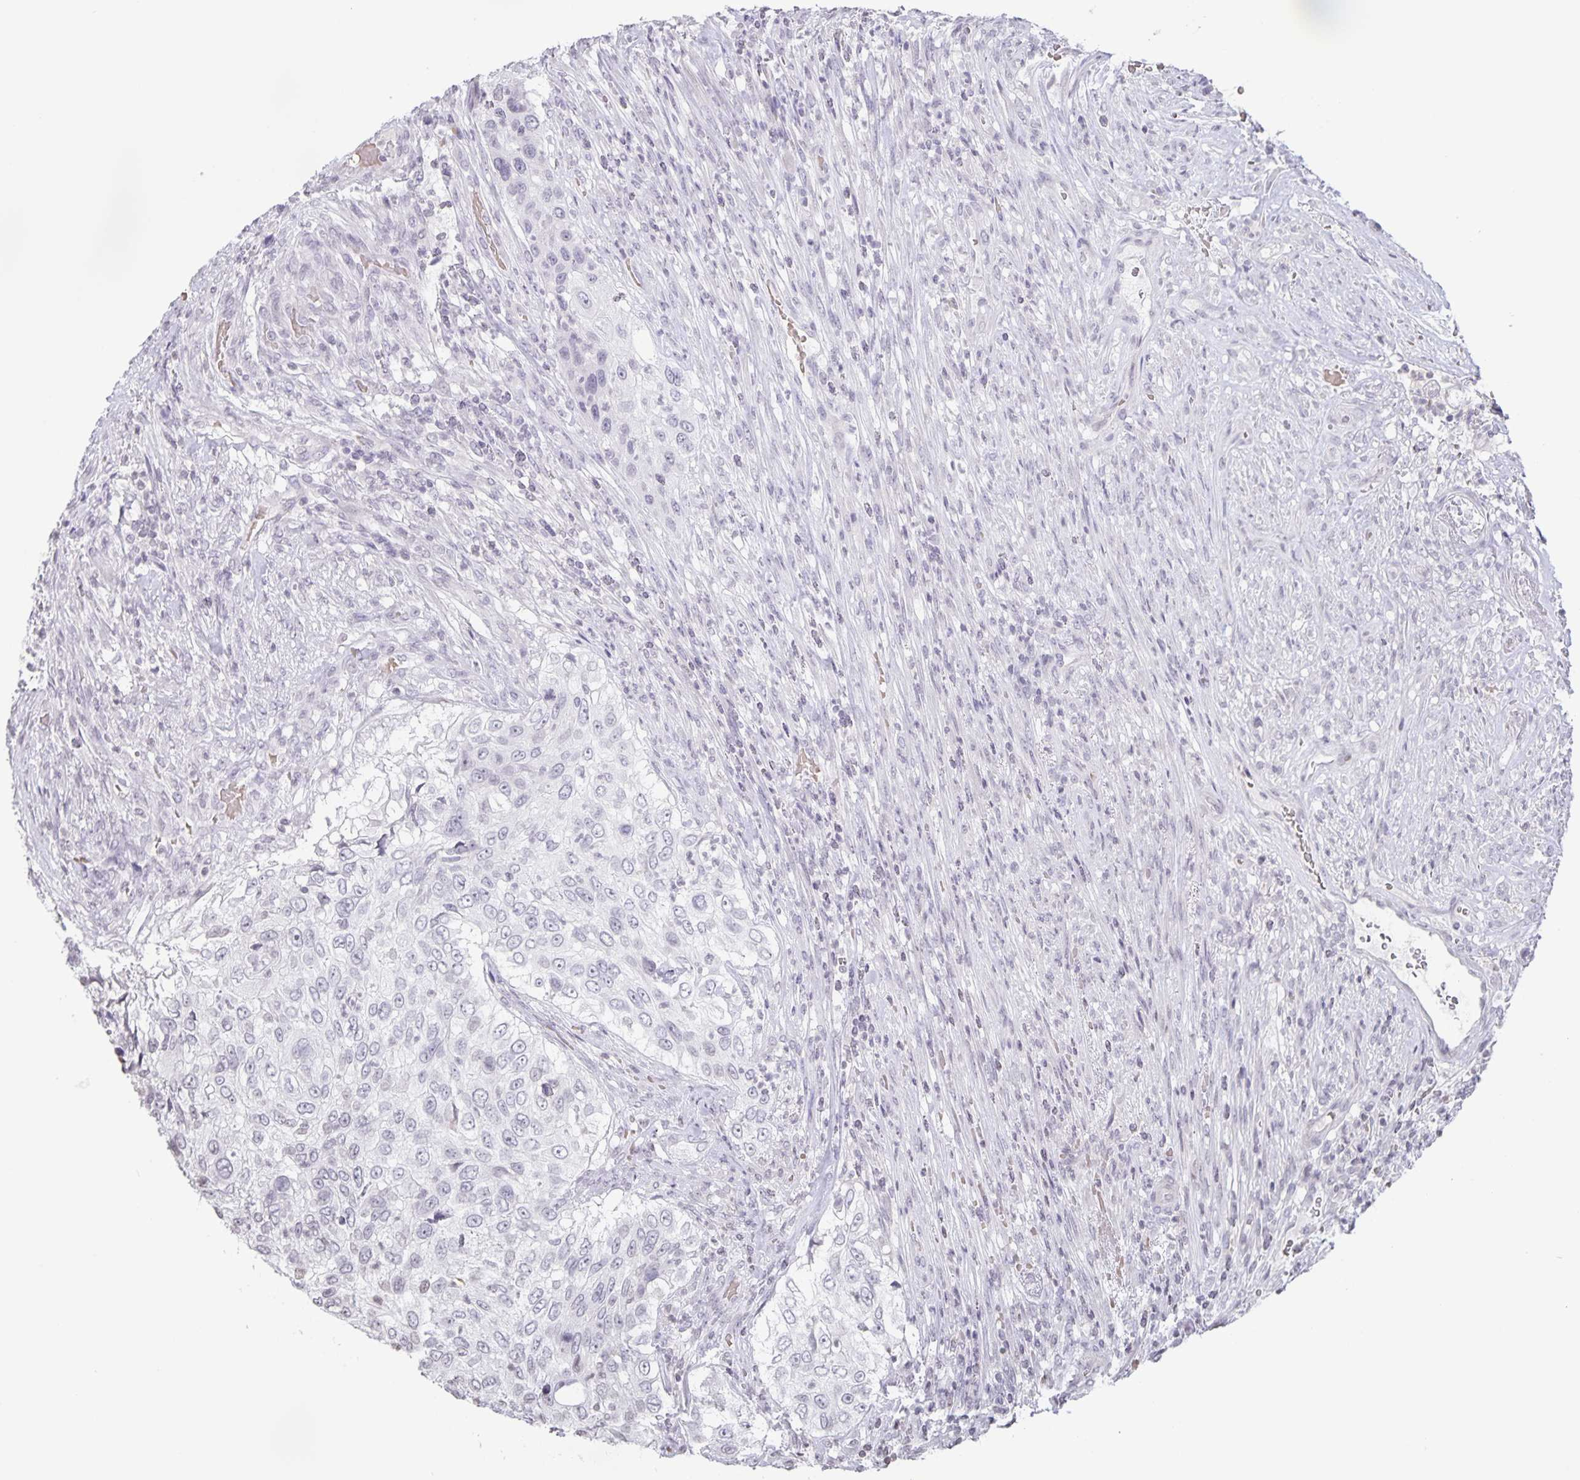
{"staining": {"intensity": "negative", "quantity": "none", "location": "none"}, "tissue": "urothelial cancer", "cell_type": "Tumor cells", "image_type": "cancer", "snomed": [{"axis": "morphology", "description": "Urothelial carcinoma, High grade"}, {"axis": "topography", "description": "Urinary bladder"}], "caption": "Urothelial cancer stained for a protein using immunohistochemistry exhibits no staining tumor cells.", "gene": "AQP4", "patient": {"sex": "female", "age": 60}}